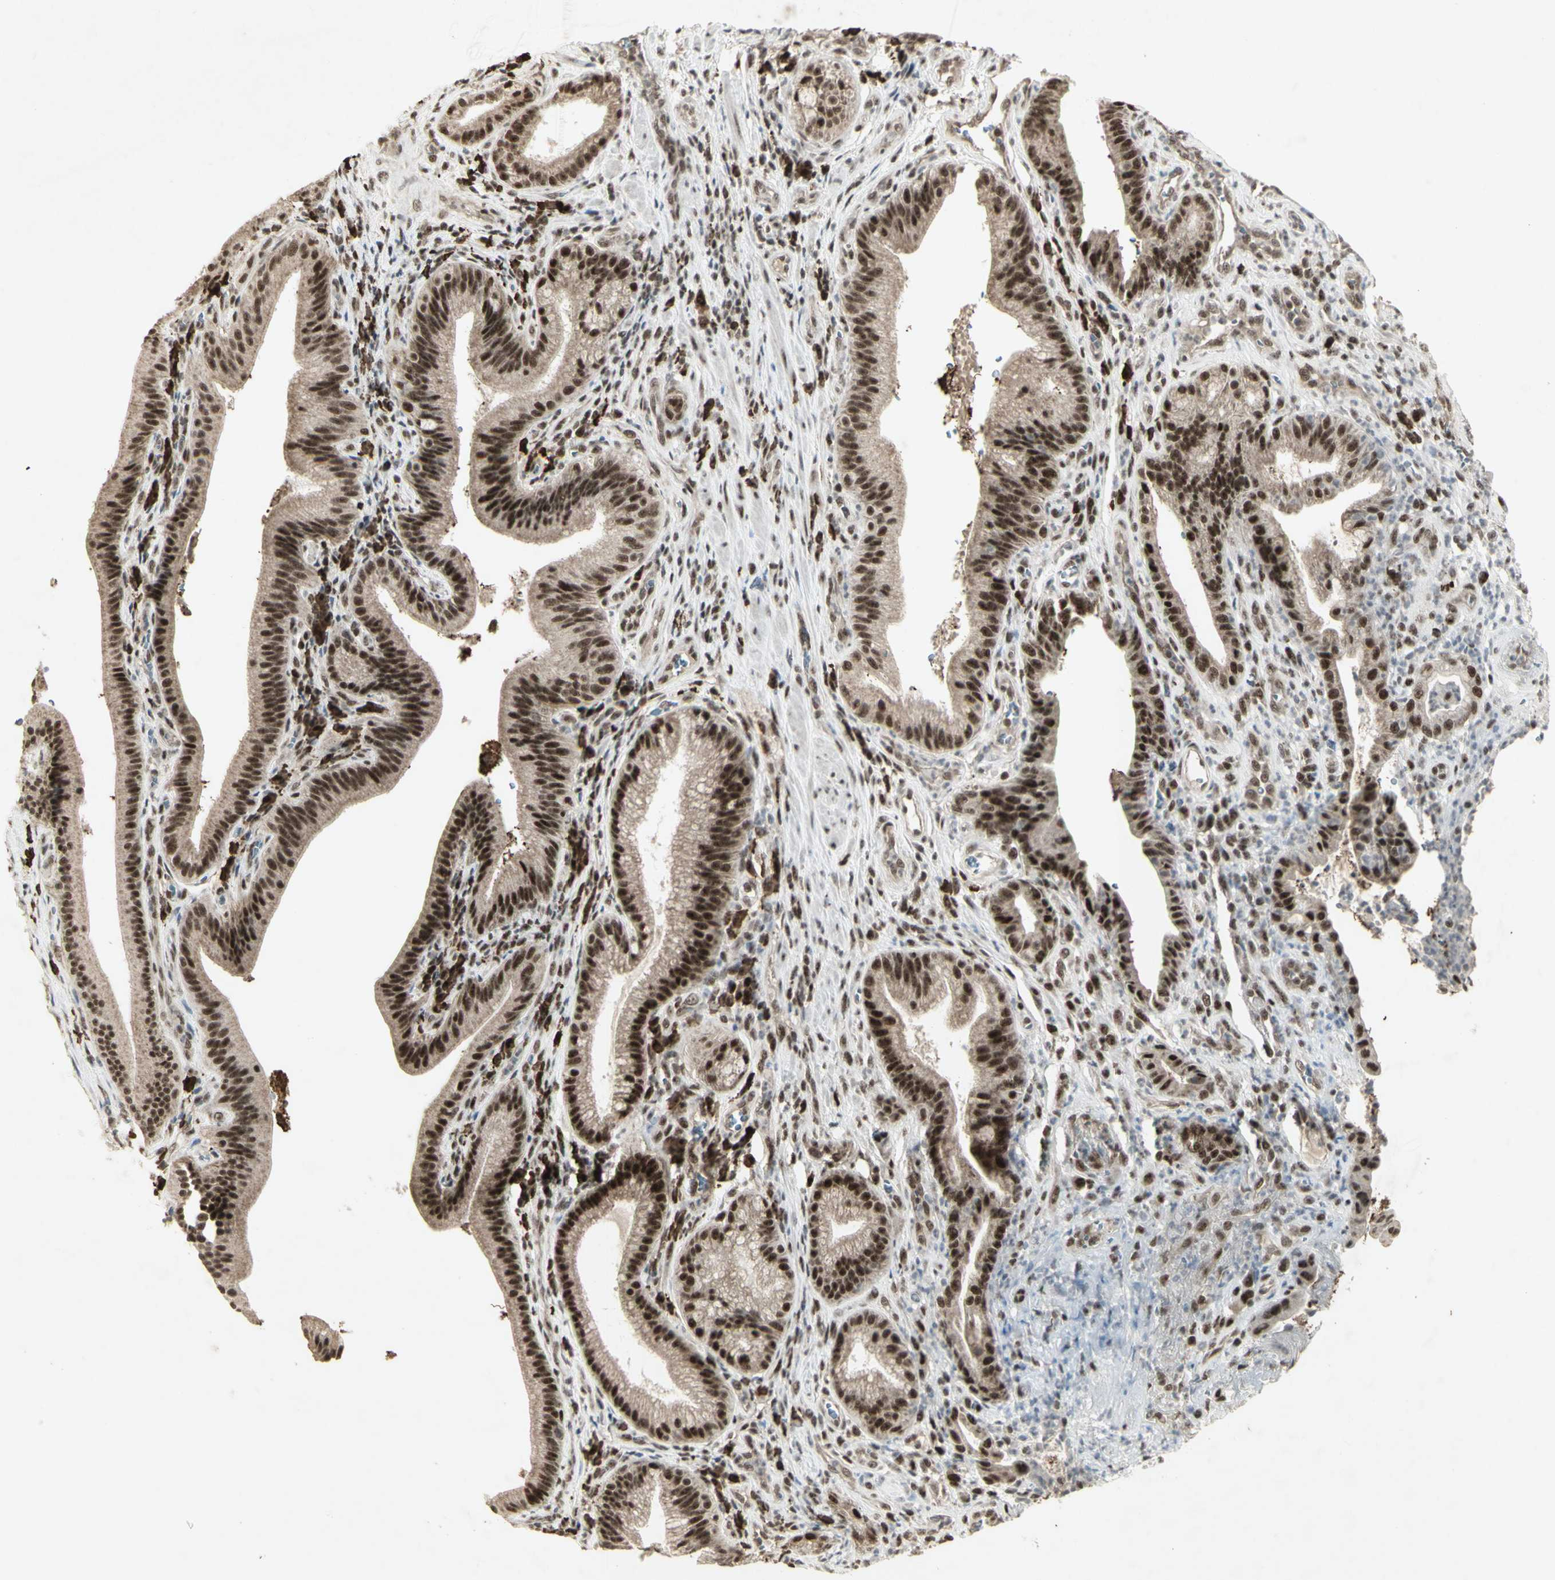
{"staining": {"intensity": "strong", "quantity": "25%-75%", "location": "nuclear"}, "tissue": "pancreatic cancer", "cell_type": "Tumor cells", "image_type": "cancer", "snomed": [{"axis": "morphology", "description": "Adenocarcinoma, NOS"}, {"axis": "topography", "description": "Pancreas"}], "caption": "A brown stain labels strong nuclear positivity of a protein in pancreatic cancer (adenocarcinoma) tumor cells.", "gene": "CCNT1", "patient": {"sex": "female", "age": 75}}